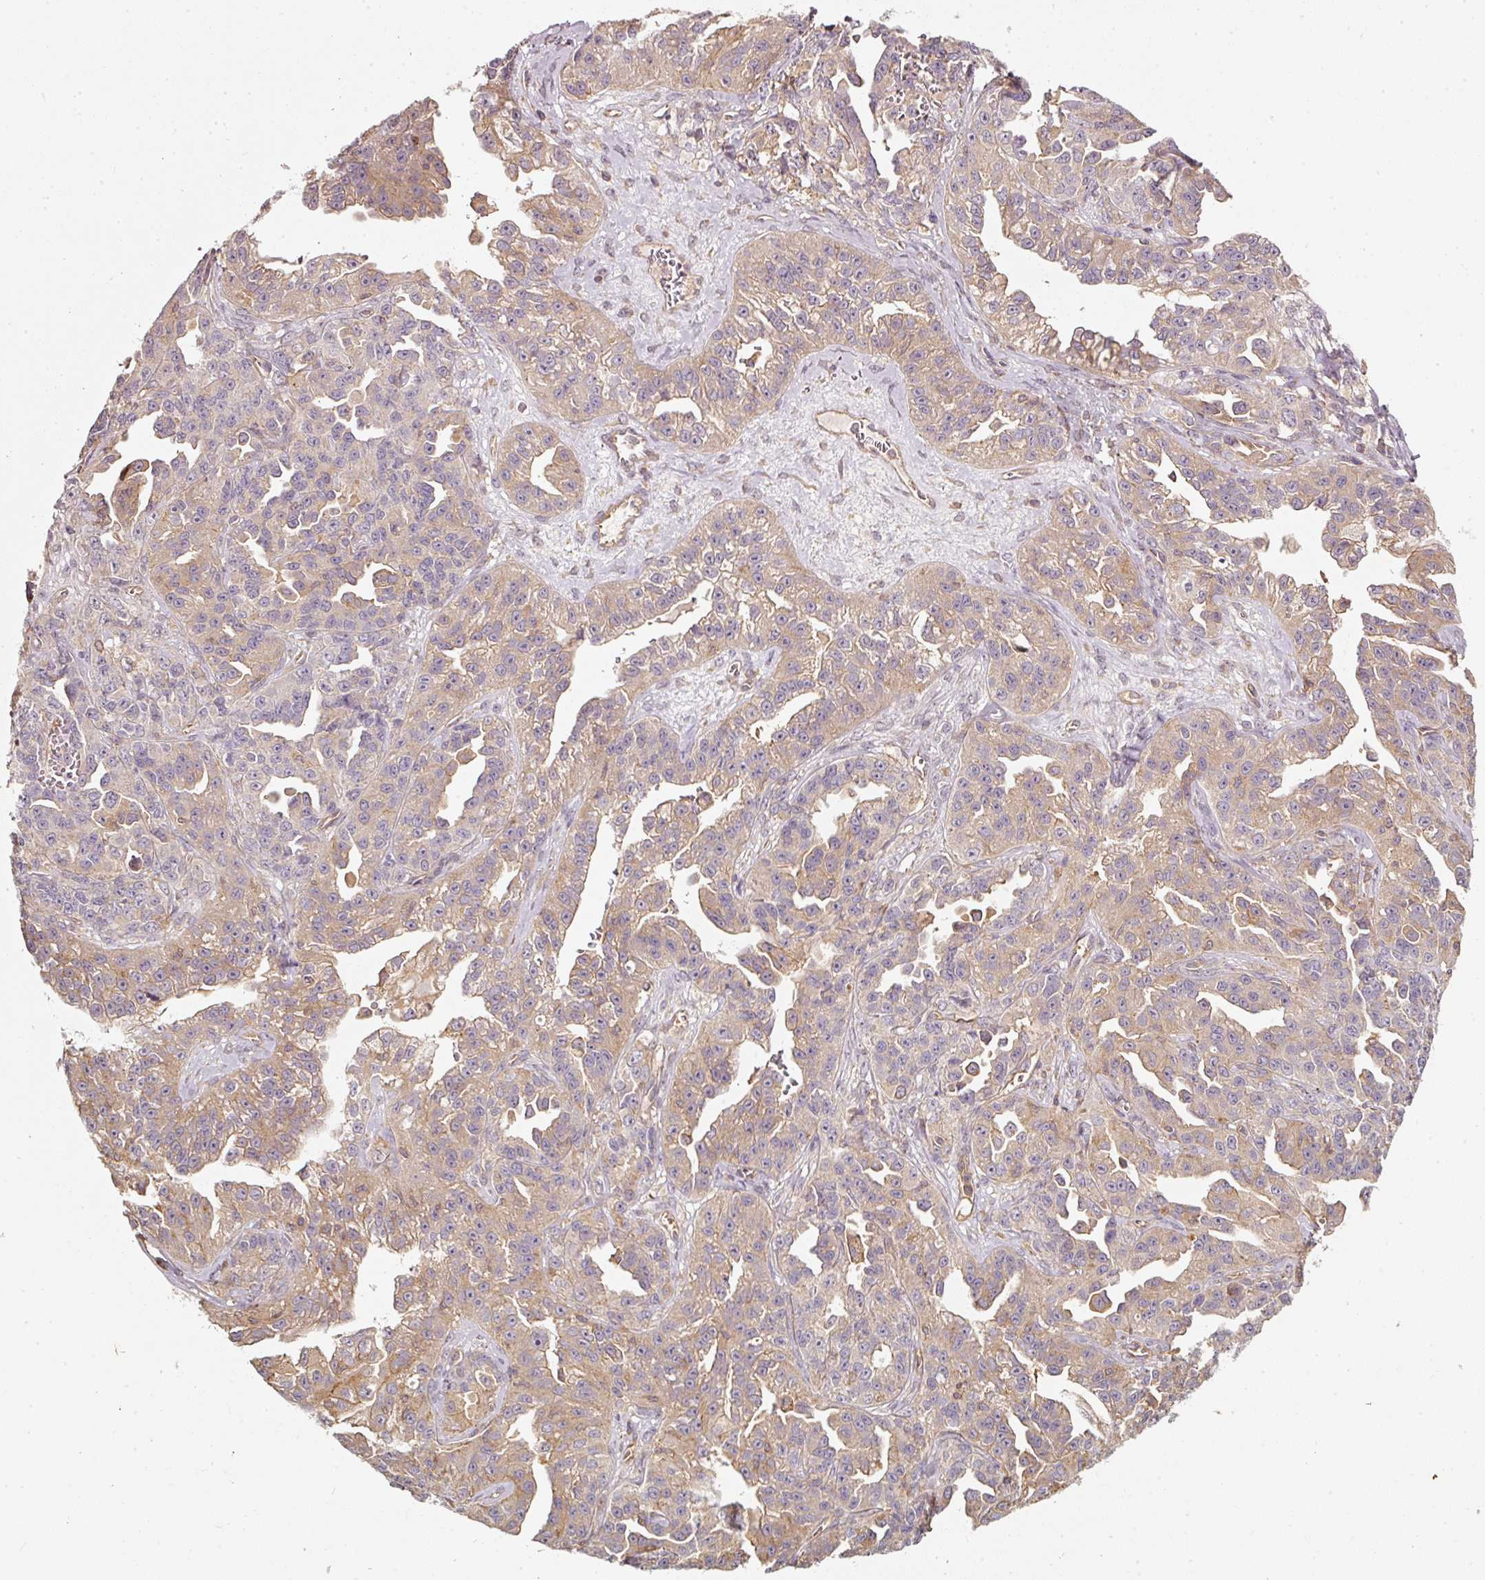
{"staining": {"intensity": "weak", "quantity": ">75%", "location": "cytoplasmic/membranous"}, "tissue": "ovarian cancer", "cell_type": "Tumor cells", "image_type": "cancer", "snomed": [{"axis": "morphology", "description": "Cystadenocarcinoma, serous, NOS"}, {"axis": "topography", "description": "Ovary"}], "caption": "Tumor cells demonstrate low levels of weak cytoplasmic/membranous expression in about >75% of cells in human serous cystadenocarcinoma (ovarian). The staining was performed using DAB (3,3'-diaminobenzidine), with brown indicating positive protein expression. Nuclei are stained blue with hematoxylin.", "gene": "CEP95", "patient": {"sex": "female", "age": 75}}